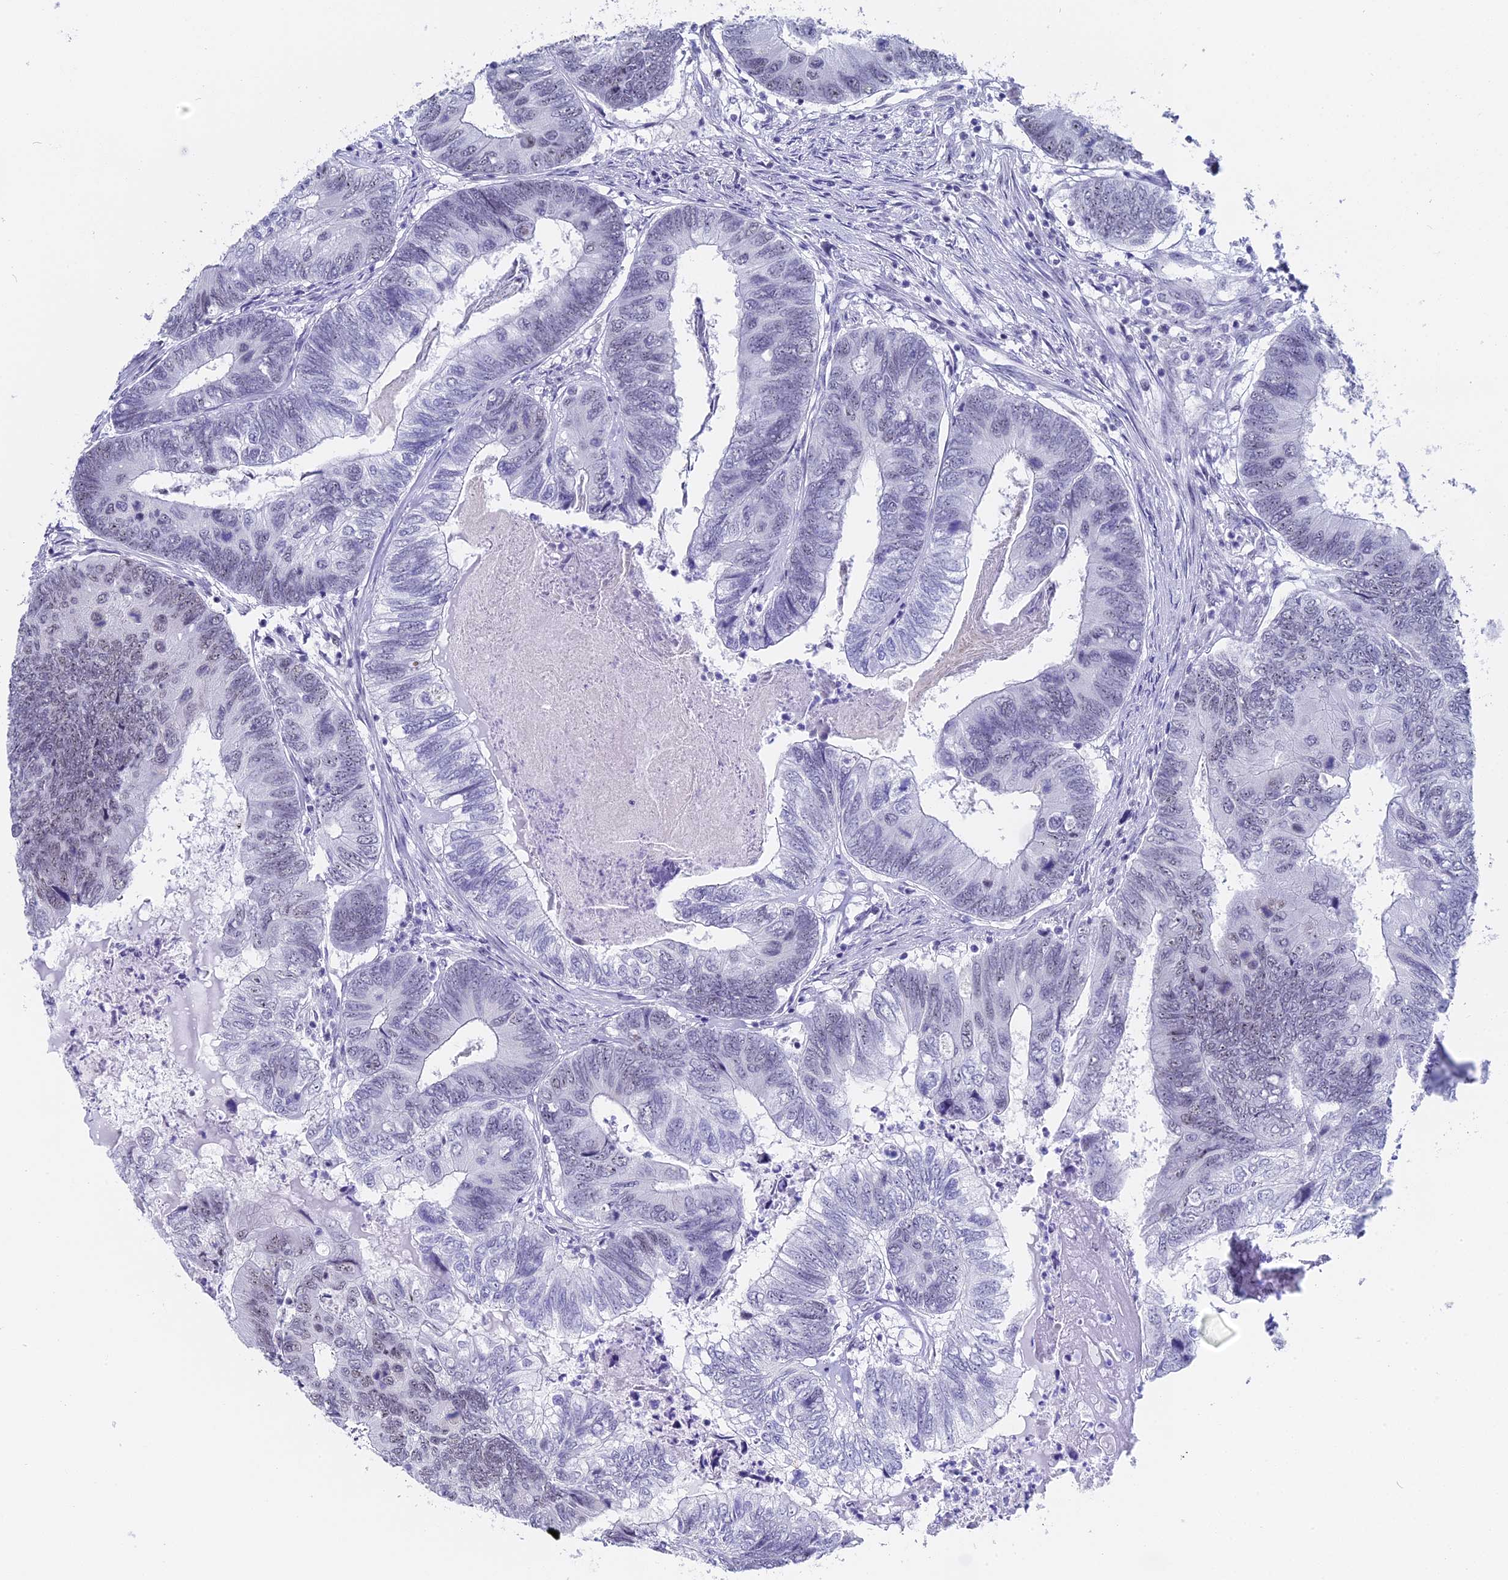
{"staining": {"intensity": "negative", "quantity": "none", "location": "none"}, "tissue": "colorectal cancer", "cell_type": "Tumor cells", "image_type": "cancer", "snomed": [{"axis": "morphology", "description": "Adenocarcinoma, NOS"}, {"axis": "topography", "description": "Colon"}], "caption": "A high-resolution micrograph shows immunohistochemistry (IHC) staining of colorectal adenocarcinoma, which exhibits no significant staining in tumor cells.", "gene": "CD2BP2", "patient": {"sex": "female", "age": 67}}